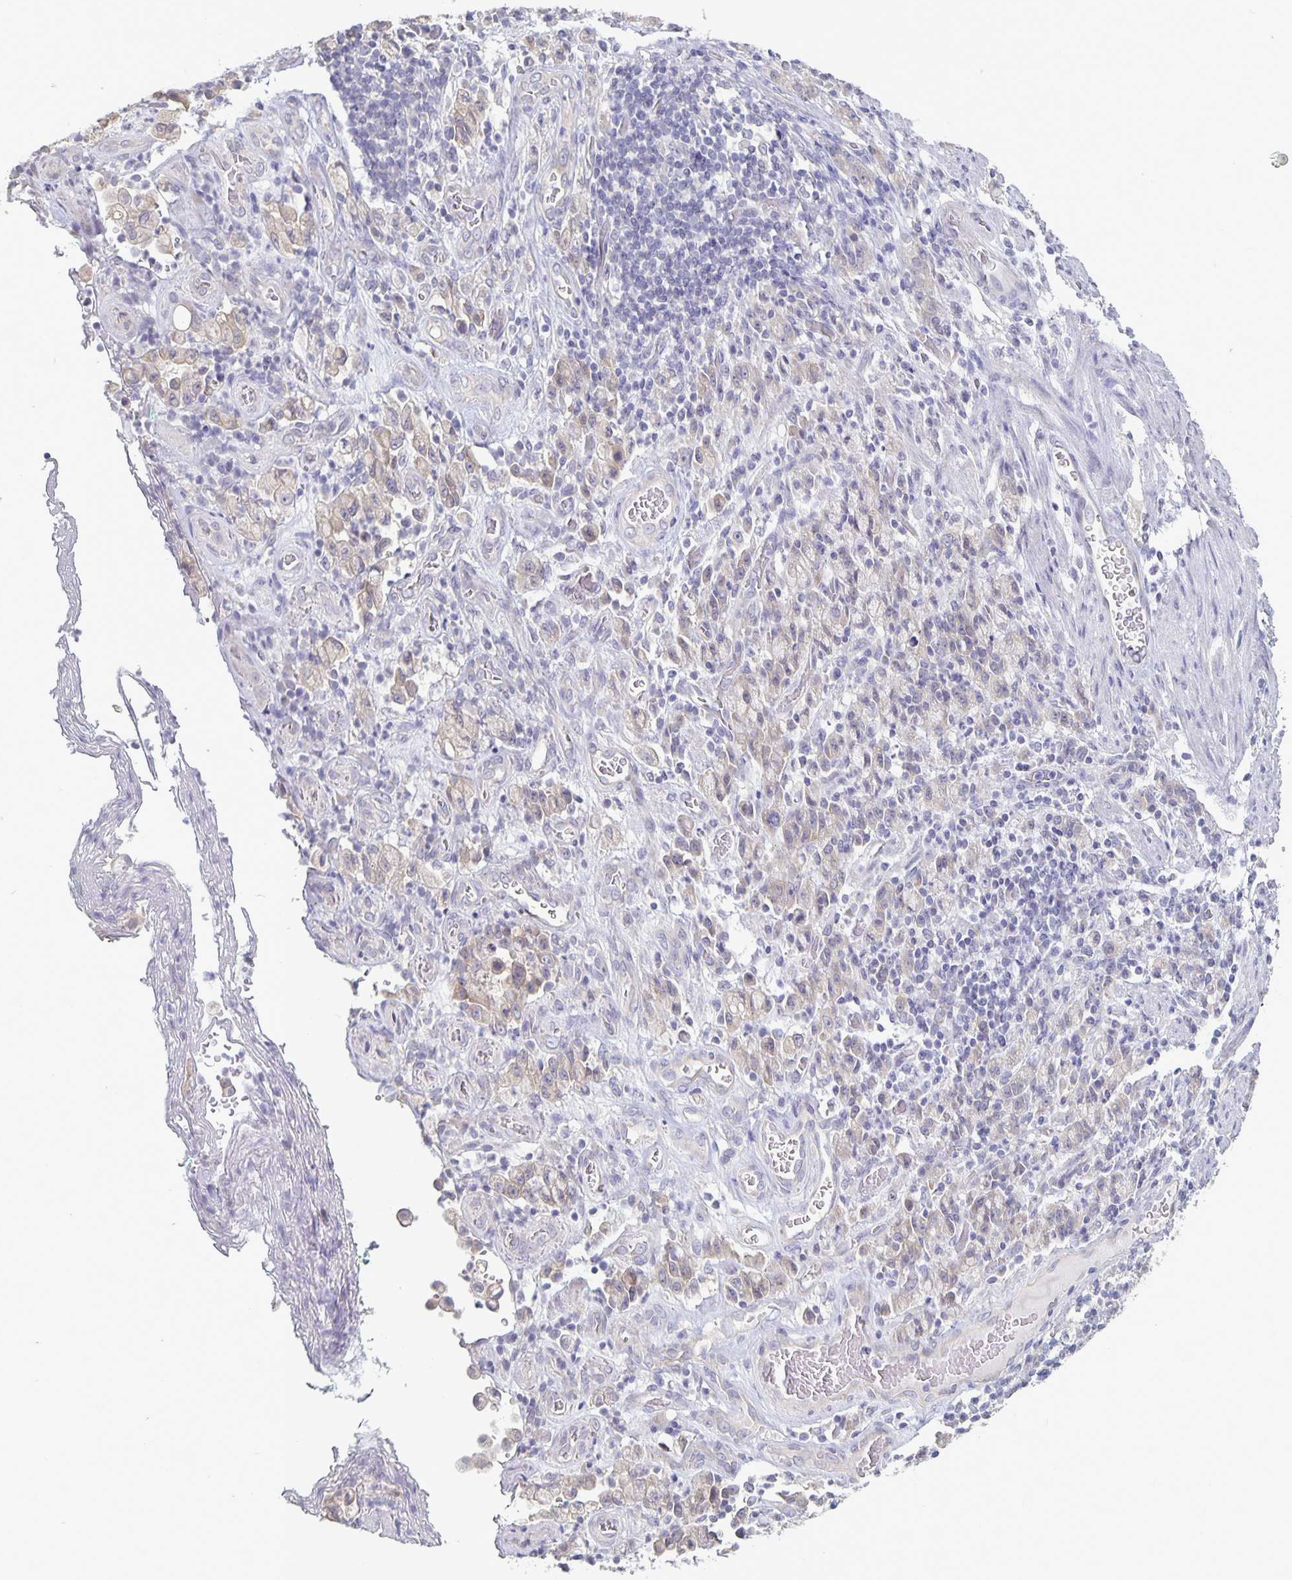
{"staining": {"intensity": "weak", "quantity": ">75%", "location": "cytoplasmic/membranous"}, "tissue": "stomach cancer", "cell_type": "Tumor cells", "image_type": "cancer", "snomed": [{"axis": "morphology", "description": "Adenocarcinoma, NOS"}, {"axis": "topography", "description": "Stomach"}], "caption": "The immunohistochemical stain labels weak cytoplasmic/membranous staining in tumor cells of stomach cancer tissue.", "gene": "PLCB3", "patient": {"sex": "male", "age": 77}}